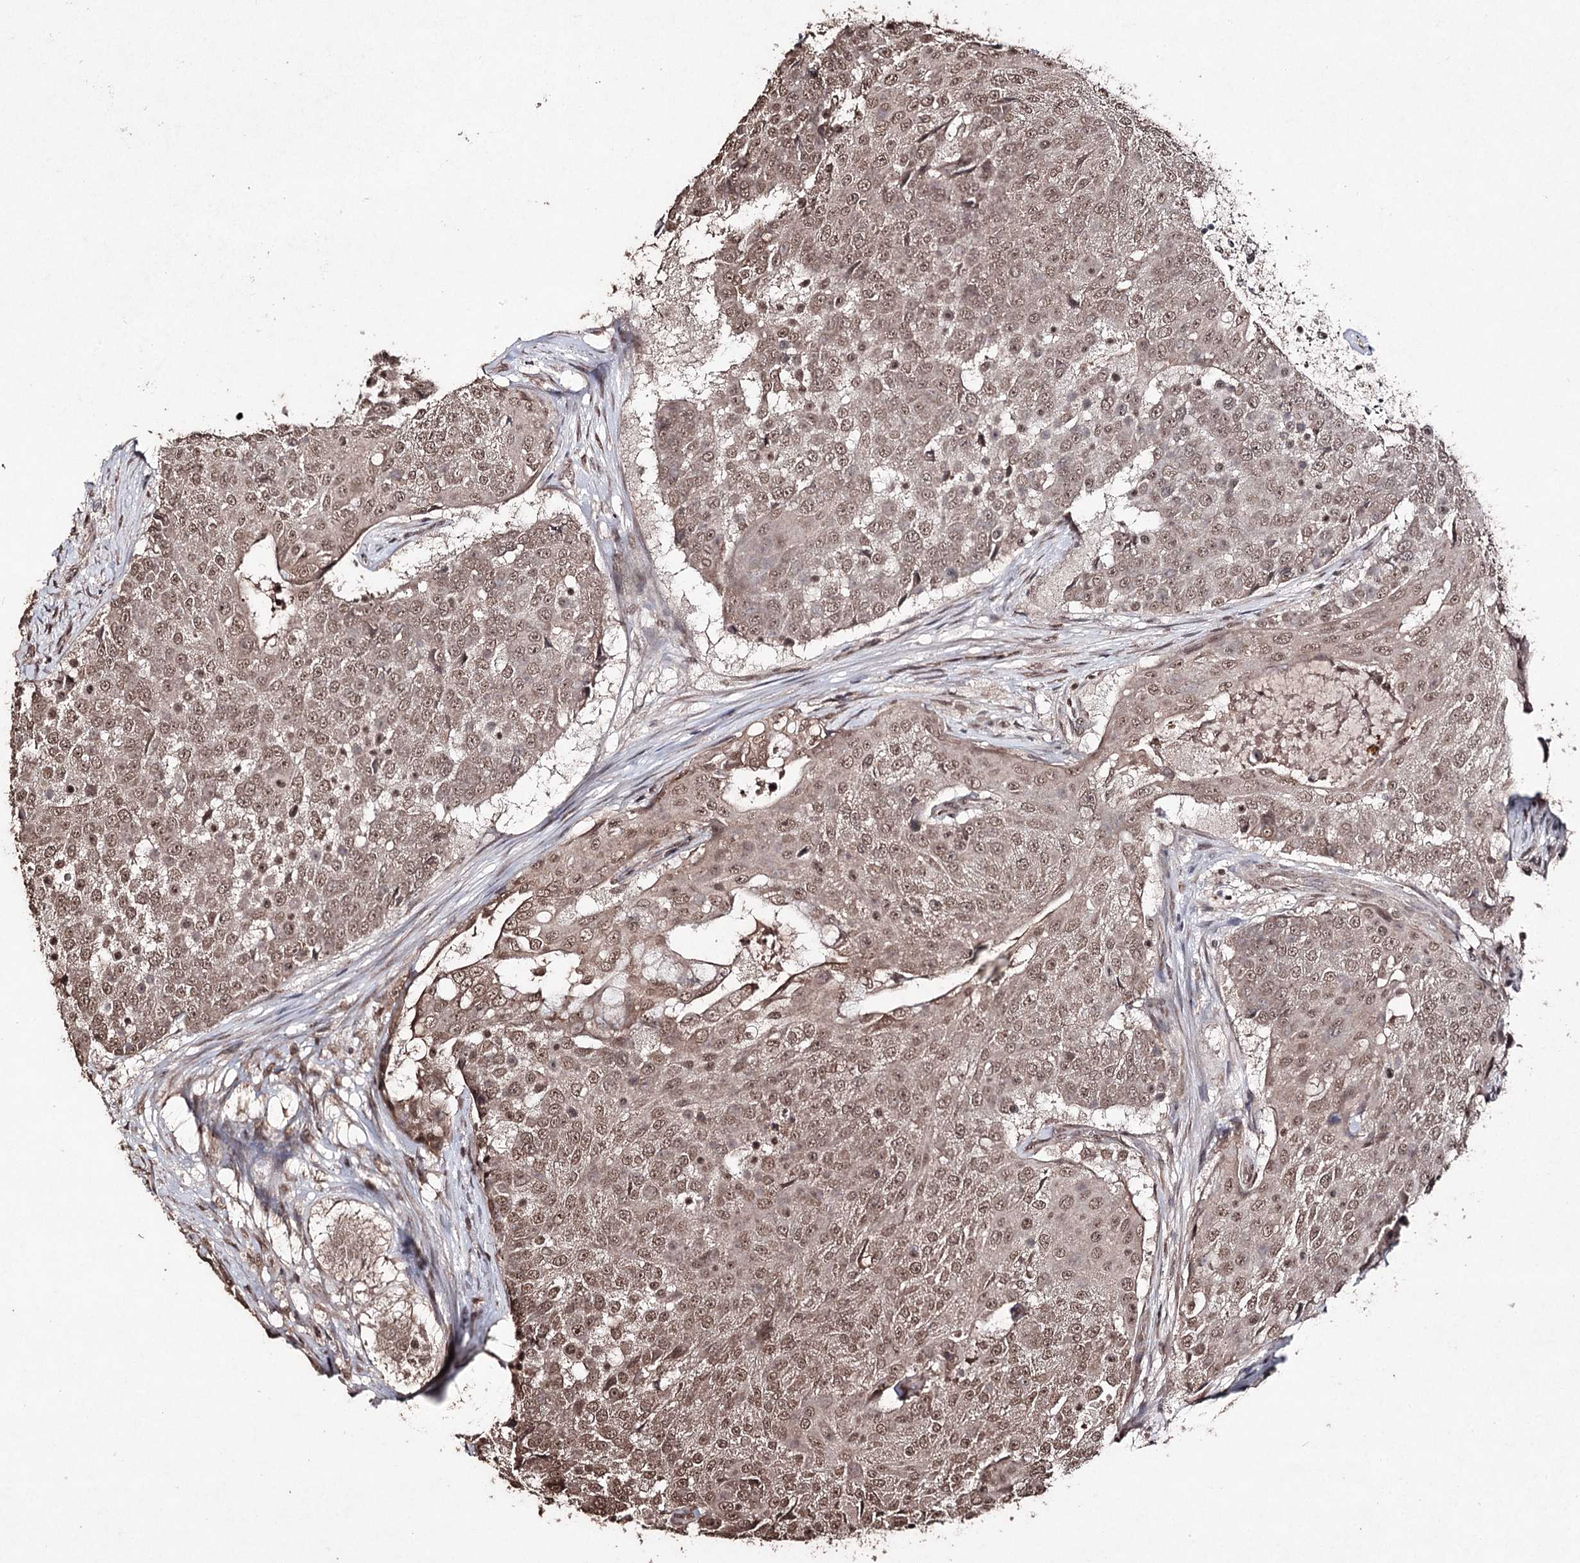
{"staining": {"intensity": "moderate", "quantity": ">75%", "location": "nuclear"}, "tissue": "urothelial cancer", "cell_type": "Tumor cells", "image_type": "cancer", "snomed": [{"axis": "morphology", "description": "Urothelial carcinoma, High grade"}, {"axis": "topography", "description": "Urinary bladder"}], "caption": "Immunohistochemical staining of urothelial cancer shows moderate nuclear protein expression in approximately >75% of tumor cells.", "gene": "ATG14", "patient": {"sex": "female", "age": 63}}